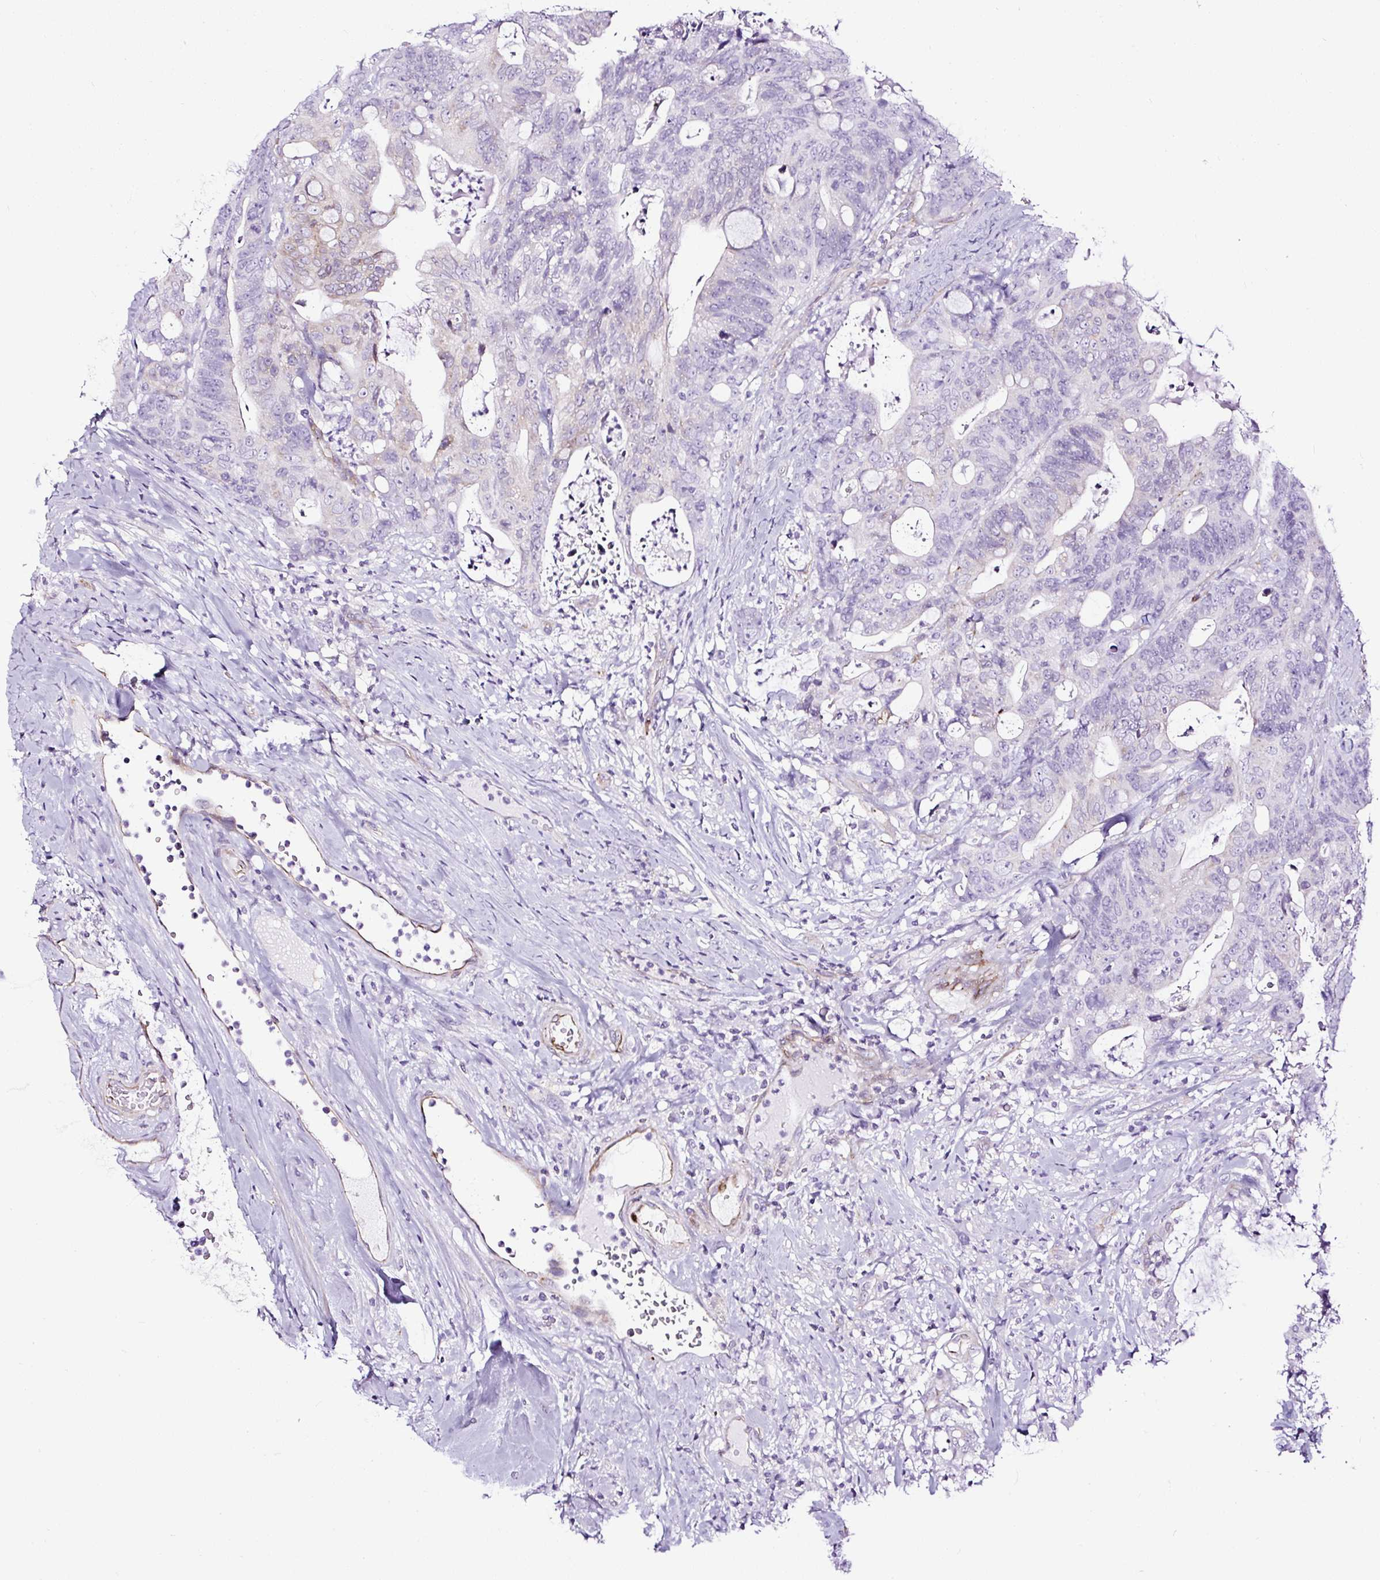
{"staining": {"intensity": "weak", "quantity": "<25%", "location": "cytoplasmic/membranous"}, "tissue": "colorectal cancer", "cell_type": "Tumor cells", "image_type": "cancer", "snomed": [{"axis": "morphology", "description": "Adenocarcinoma, NOS"}, {"axis": "topography", "description": "Colon"}], "caption": "Photomicrograph shows no significant protein expression in tumor cells of adenocarcinoma (colorectal).", "gene": "SLC7A8", "patient": {"sex": "female", "age": 82}}